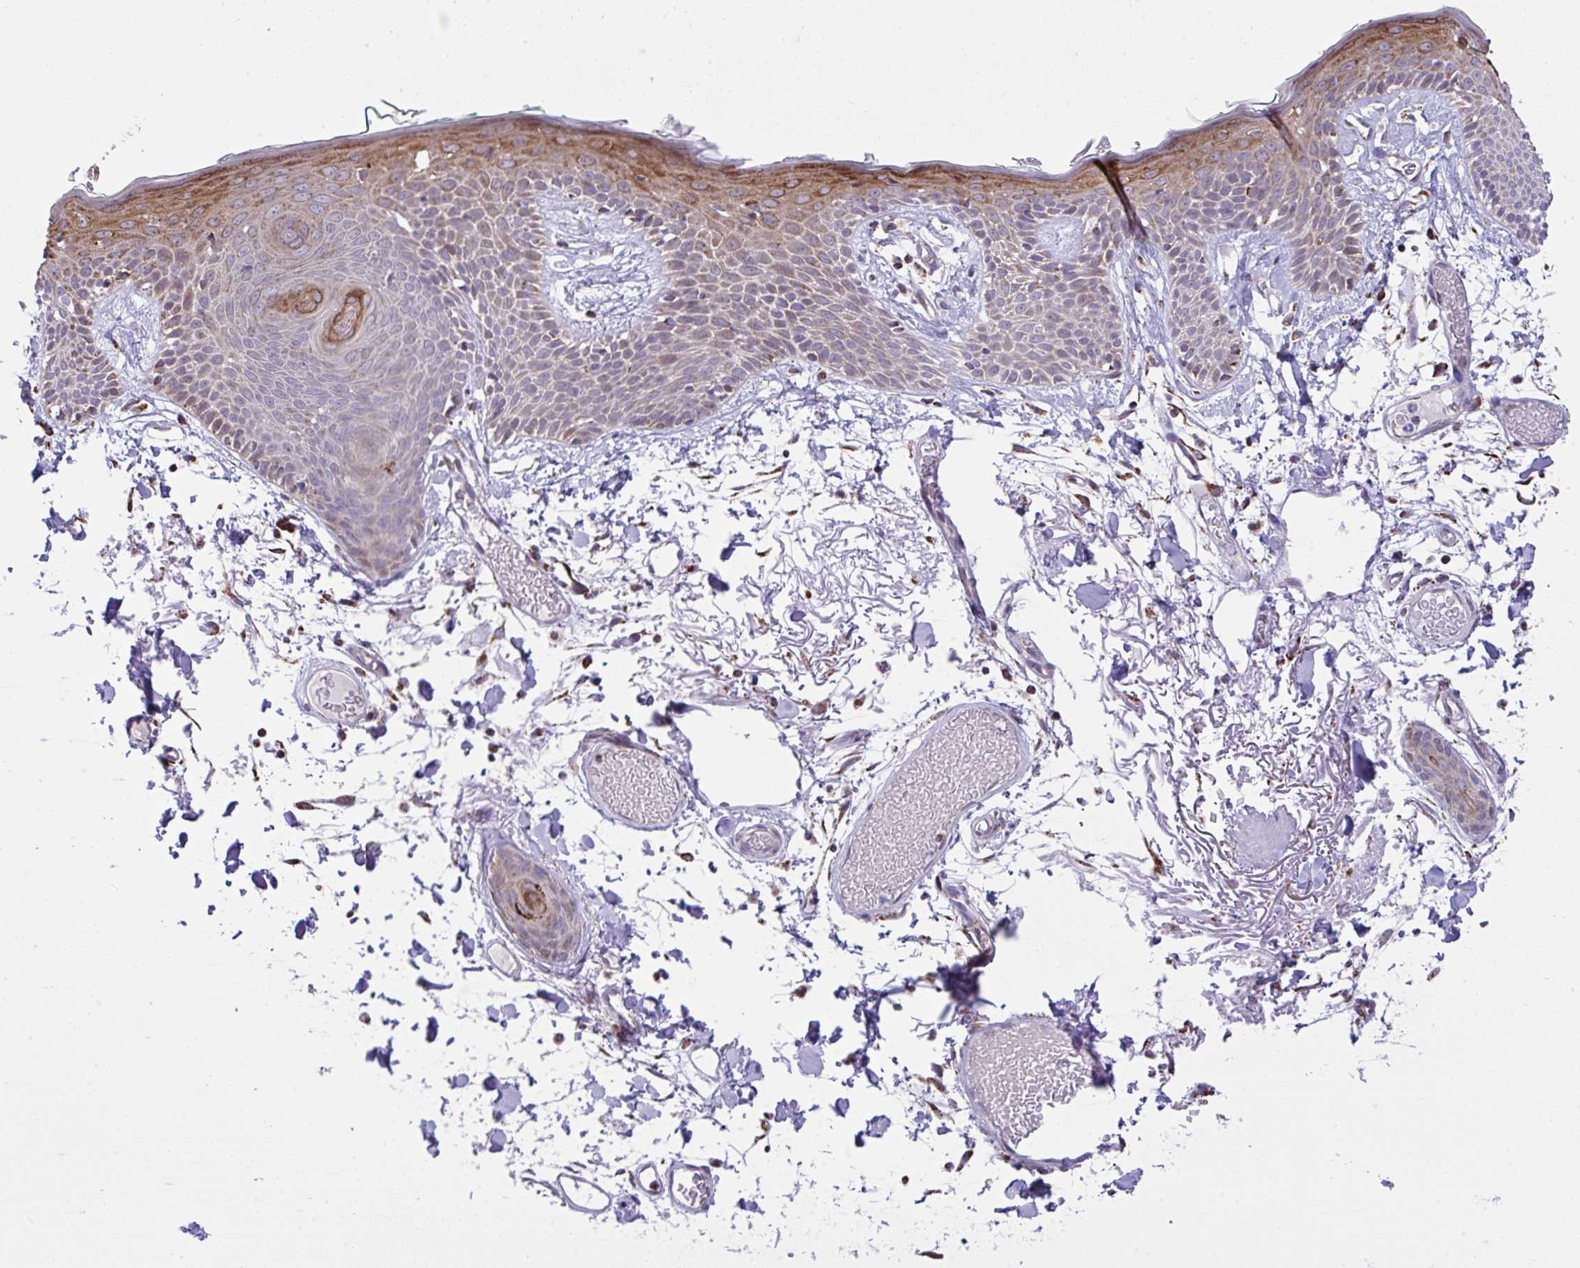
{"staining": {"intensity": "moderate", "quantity": "25%-75%", "location": "cytoplasmic/membranous"}, "tissue": "skin", "cell_type": "Fibroblasts", "image_type": "normal", "snomed": [{"axis": "morphology", "description": "Normal tissue, NOS"}, {"axis": "topography", "description": "Skin"}], "caption": "About 25%-75% of fibroblasts in benign skin show moderate cytoplasmic/membranous protein positivity as visualized by brown immunohistochemical staining.", "gene": "ZNF362", "patient": {"sex": "male", "age": 79}}